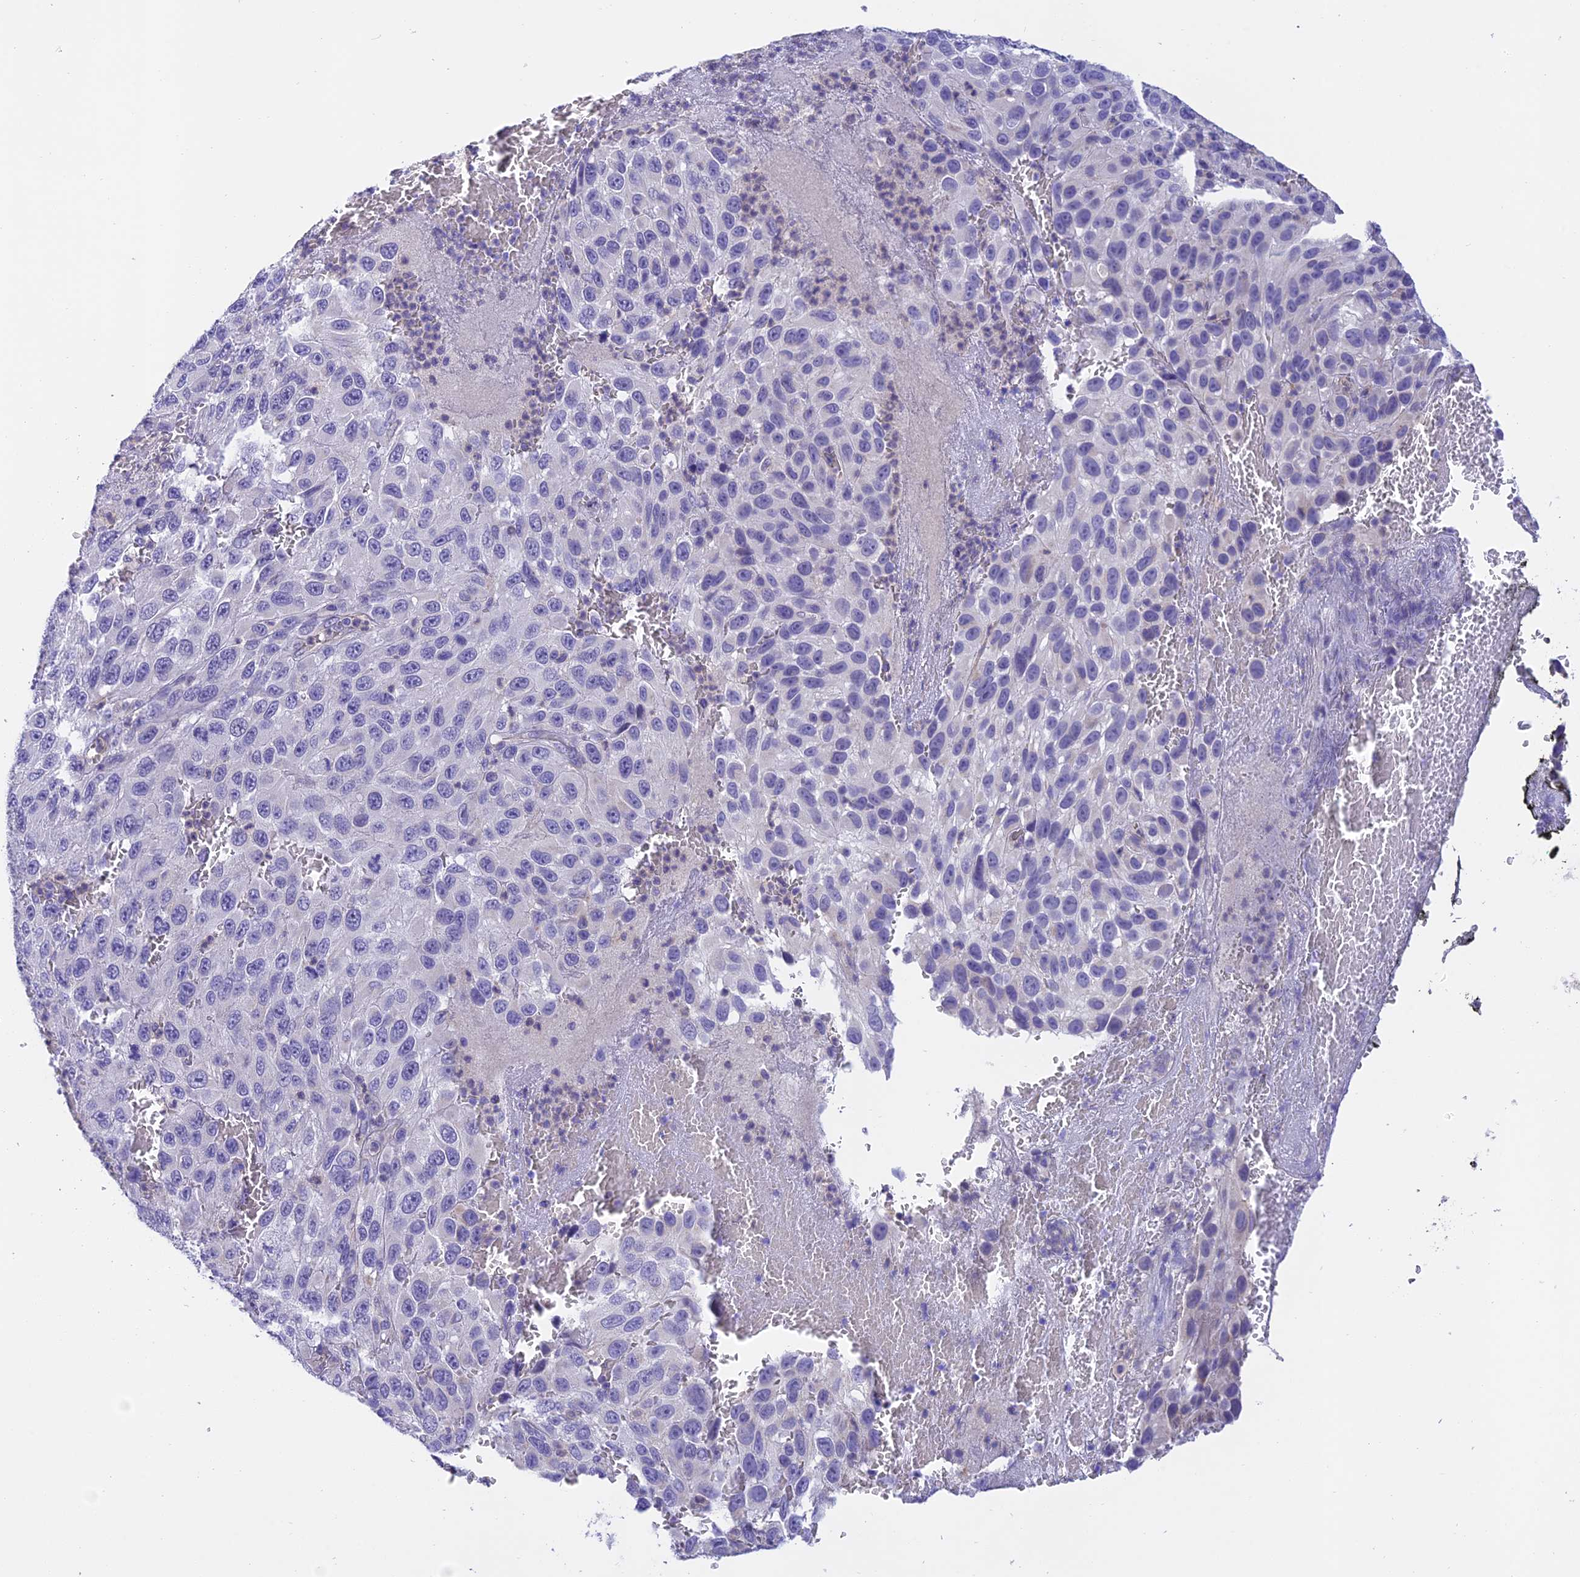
{"staining": {"intensity": "negative", "quantity": "none", "location": "none"}, "tissue": "melanoma", "cell_type": "Tumor cells", "image_type": "cancer", "snomed": [{"axis": "morphology", "description": "Normal tissue, NOS"}, {"axis": "morphology", "description": "Malignant melanoma, NOS"}, {"axis": "topography", "description": "Skin"}], "caption": "This micrograph is of melanoma stained with immunohistochemistry (IHC) to label a protein in brown with the nuclei are counter-stained blue. There is no positivity in tumor cells.", "gene": "C17orf67", "patient": {"sex": "female", "age": 96}}